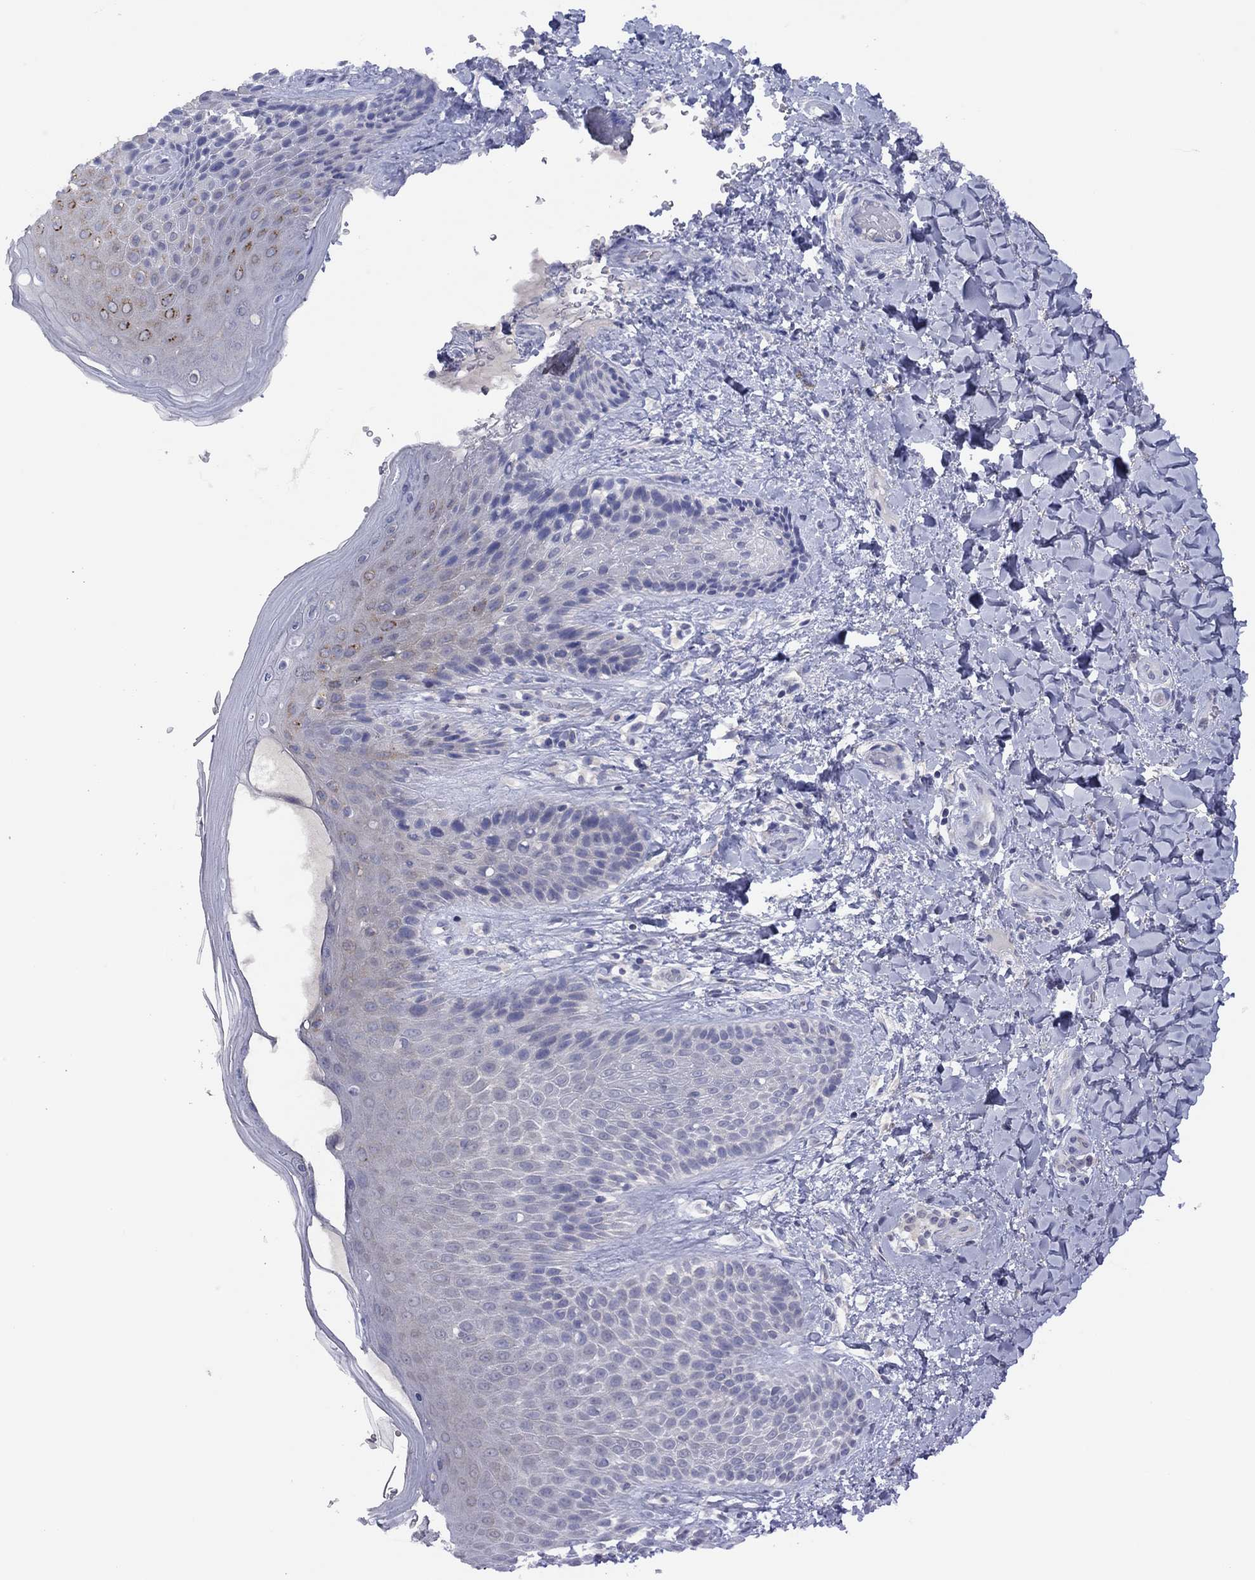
{"staining": {"intensity": "weak", "quantity": "<25%", "location": "cytoplasmic/membranous"}, "tissue": "skin", "cell_type": "Epidermal cells", "image_type": "normal", "snomed": [{"axis": "morphology", "description": "Normal tissue, NOS"}, {"axis": "topography", "description": "Anal"}], "caption": "Immunohistochemistry of normal skin displays no expression in epidermal cells.", "gene": "CYP2B6", "patient": {"sex": "male", "age": 36}}